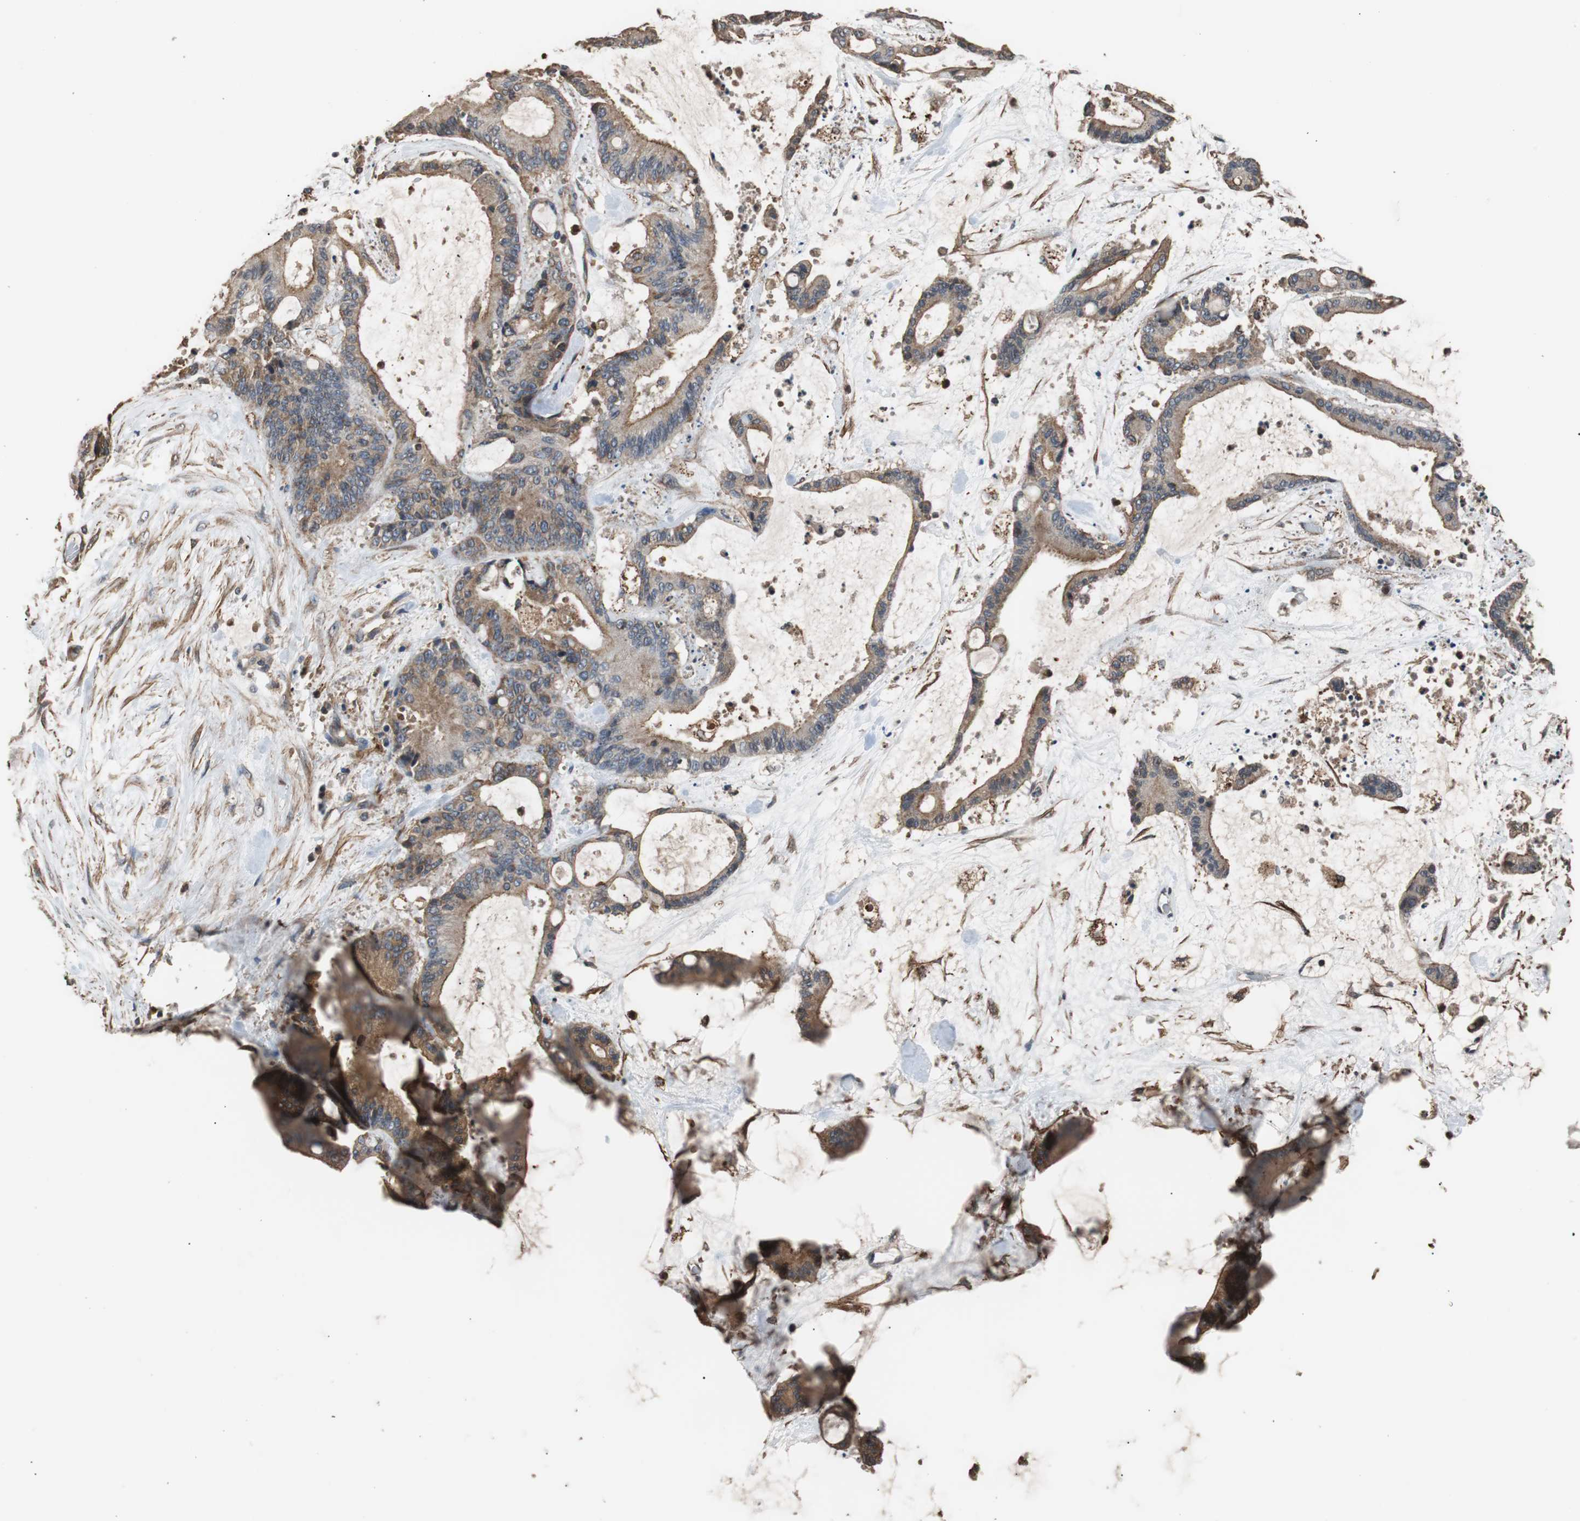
{"staining": {"intensity": "moderate", "quantity": ">75%", "location": "cytoplasmic/membranous"}, "tissue": "liver cancer", "cell_type": "Tumor cells", "image_type": "cancer", "snomed": [{"axis": "morphology", "description": "Cholangiocarcinoma"}, {"axis": "topography", "description": "Liver"}], "caption": "Immunohistochemistry (IHC) image of human cholangiocarcinoma (liver) stained for a protein (brown), which shows medium levels of moderate cytoplasmic/membranous staining in approximately >75% of tumor cells.", "gene": "PITRM1", "patient": {"sex": "female", "age": 73}}